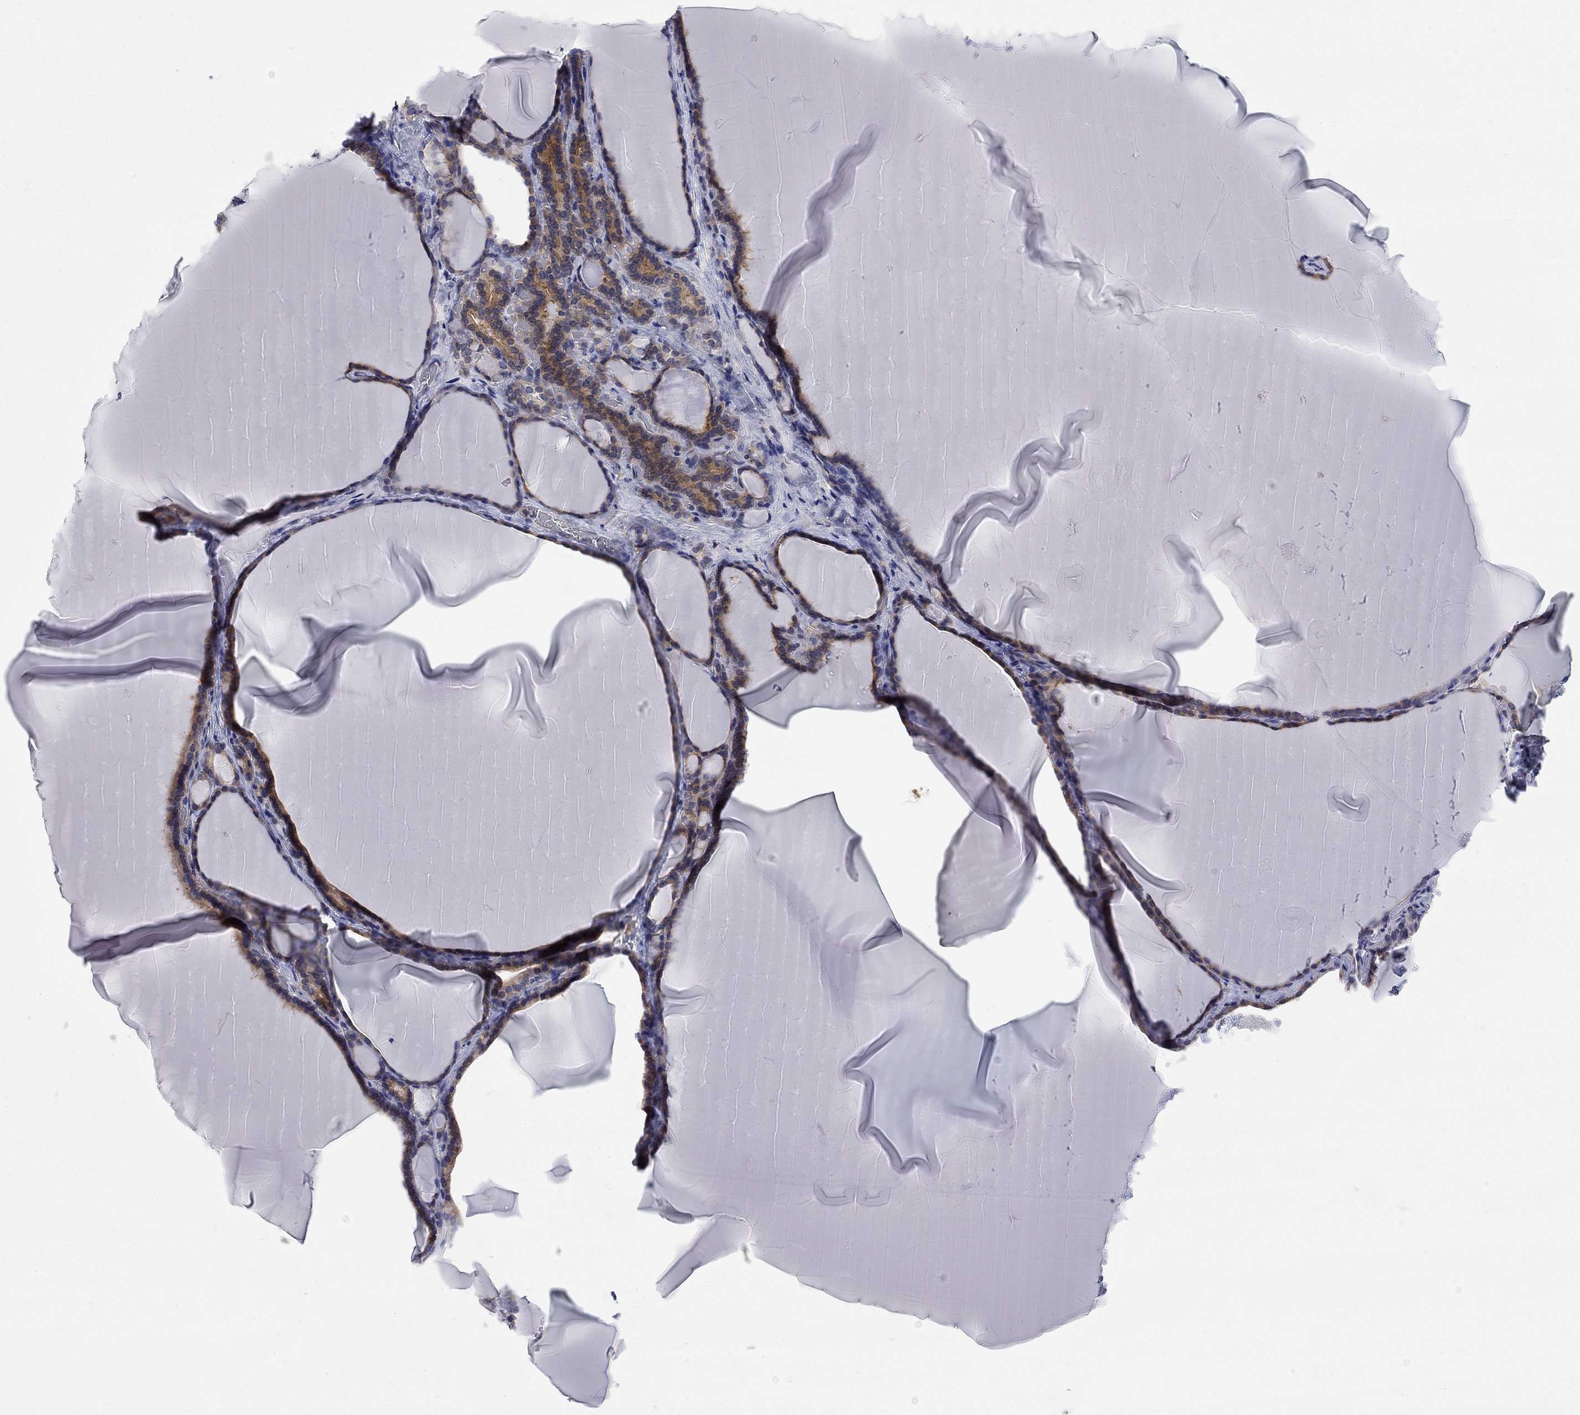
{"staining": {"intensity": "moderate", "quantity": ">75%", "location": "cytoplasmic/membranous"}, "tissue": "thyroid gland", "cell_type": "Glandular cells", "image_type": "normal", "snomed": [{"axis": "morphology", "description": "Normal tissue, NOS"}, {"axis": "morphology", "description": "Hyperplasia, NOS"}, {"axis": "topography", "description": "Thyroid gland"}], "caption": "The photomicrograph shows a brown stain indicating the presence of a protein in the cytoplasmic/membranous of glandular cells in thyroid gland. Nuclei are stained in blue.", "gene": "ENSG00000255639", "patient": {"sex": "female", "age": 27}}